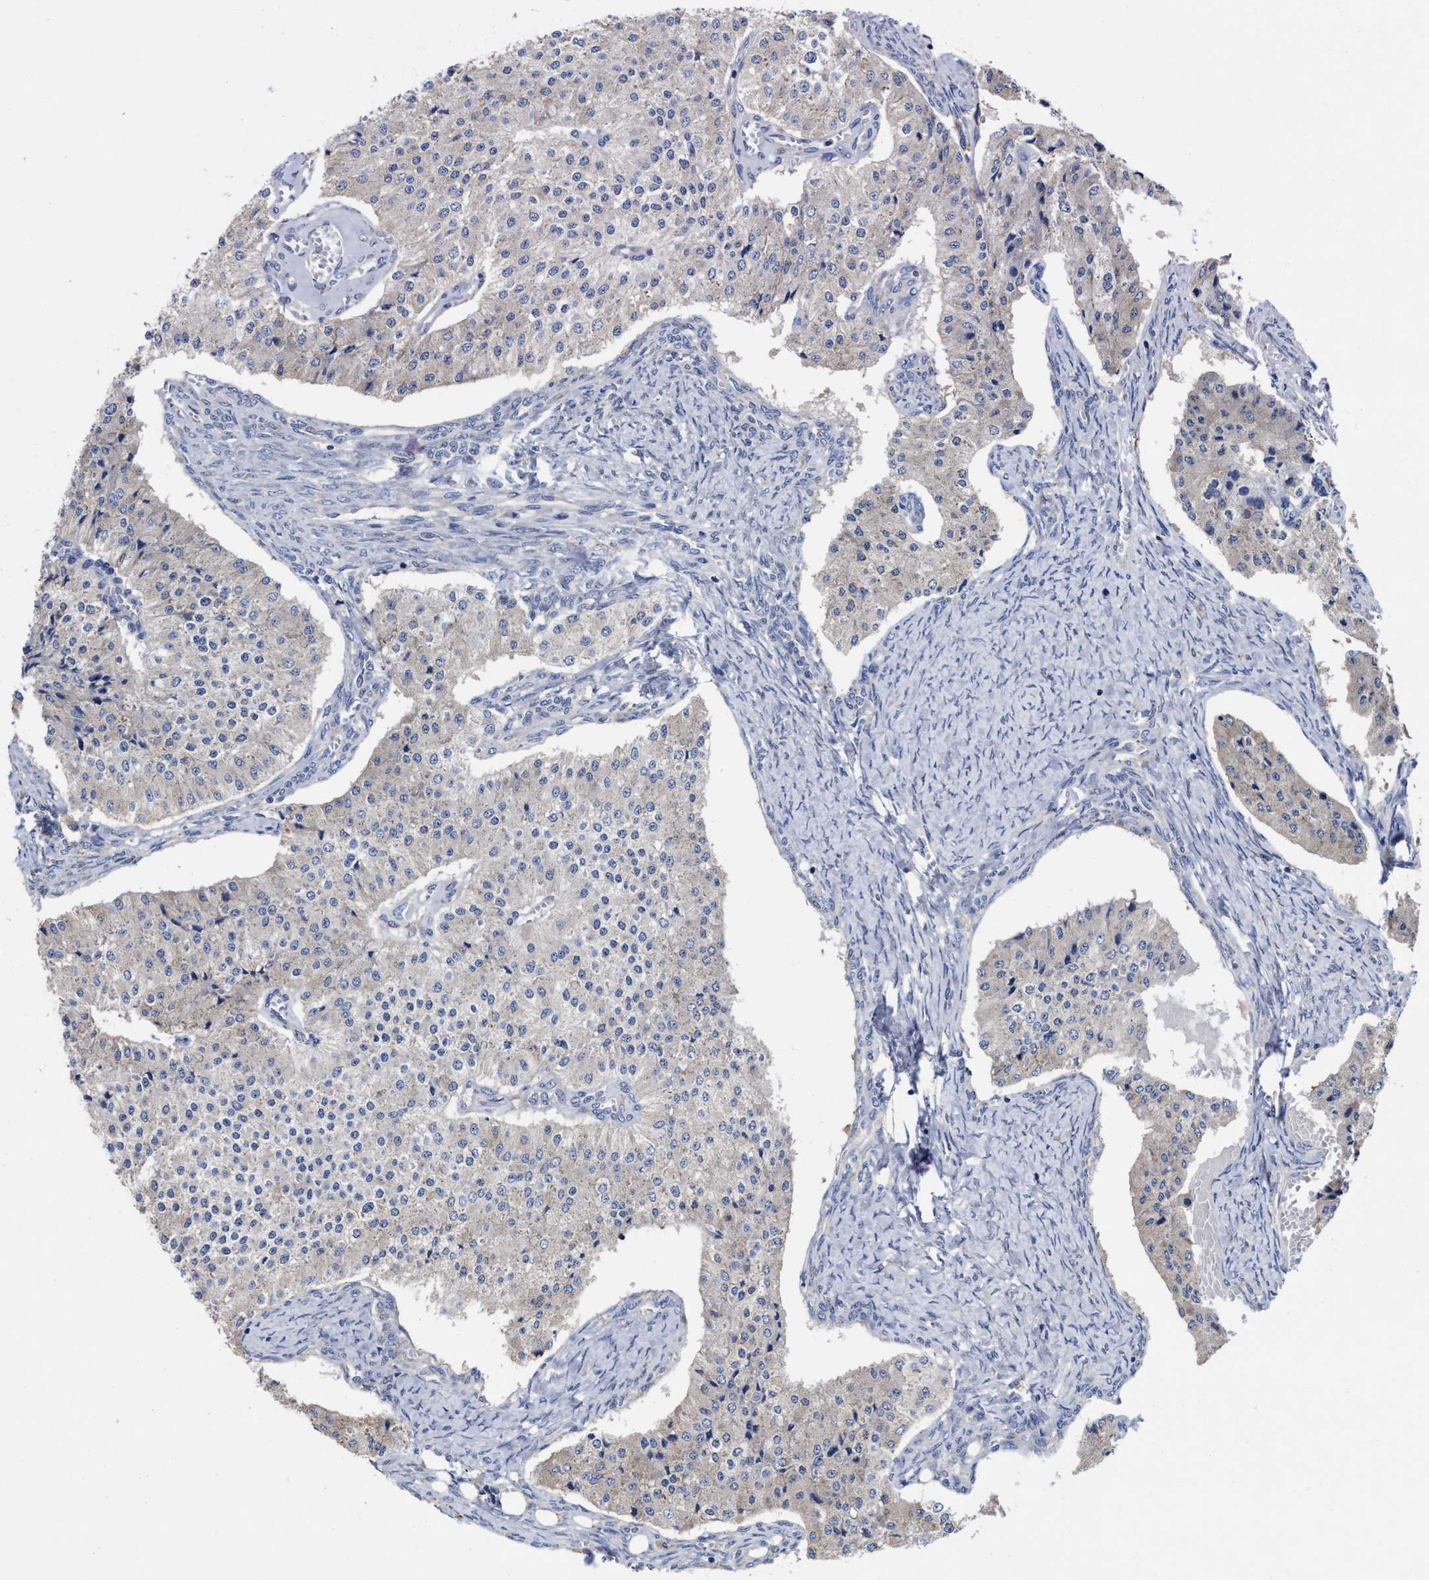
{"staining": {"intensity": "weak", "quantity": "<25%", "location": "cytoplasmic/membranous"}, "tissue": "carcinoid", "cell_type": "Tumor cells", "image_type": "cancer", "snomed": [{"axis": "morphology", "description": "Carcinoid, malignant, NOS"}, {"axis": "topography", "description": "Colon"}], "caption": "There is no significant expression in tumor cells of malignant carcinoid.", "gene": "TXNDC17", "patient": {"sex": "female", "age": 52}}